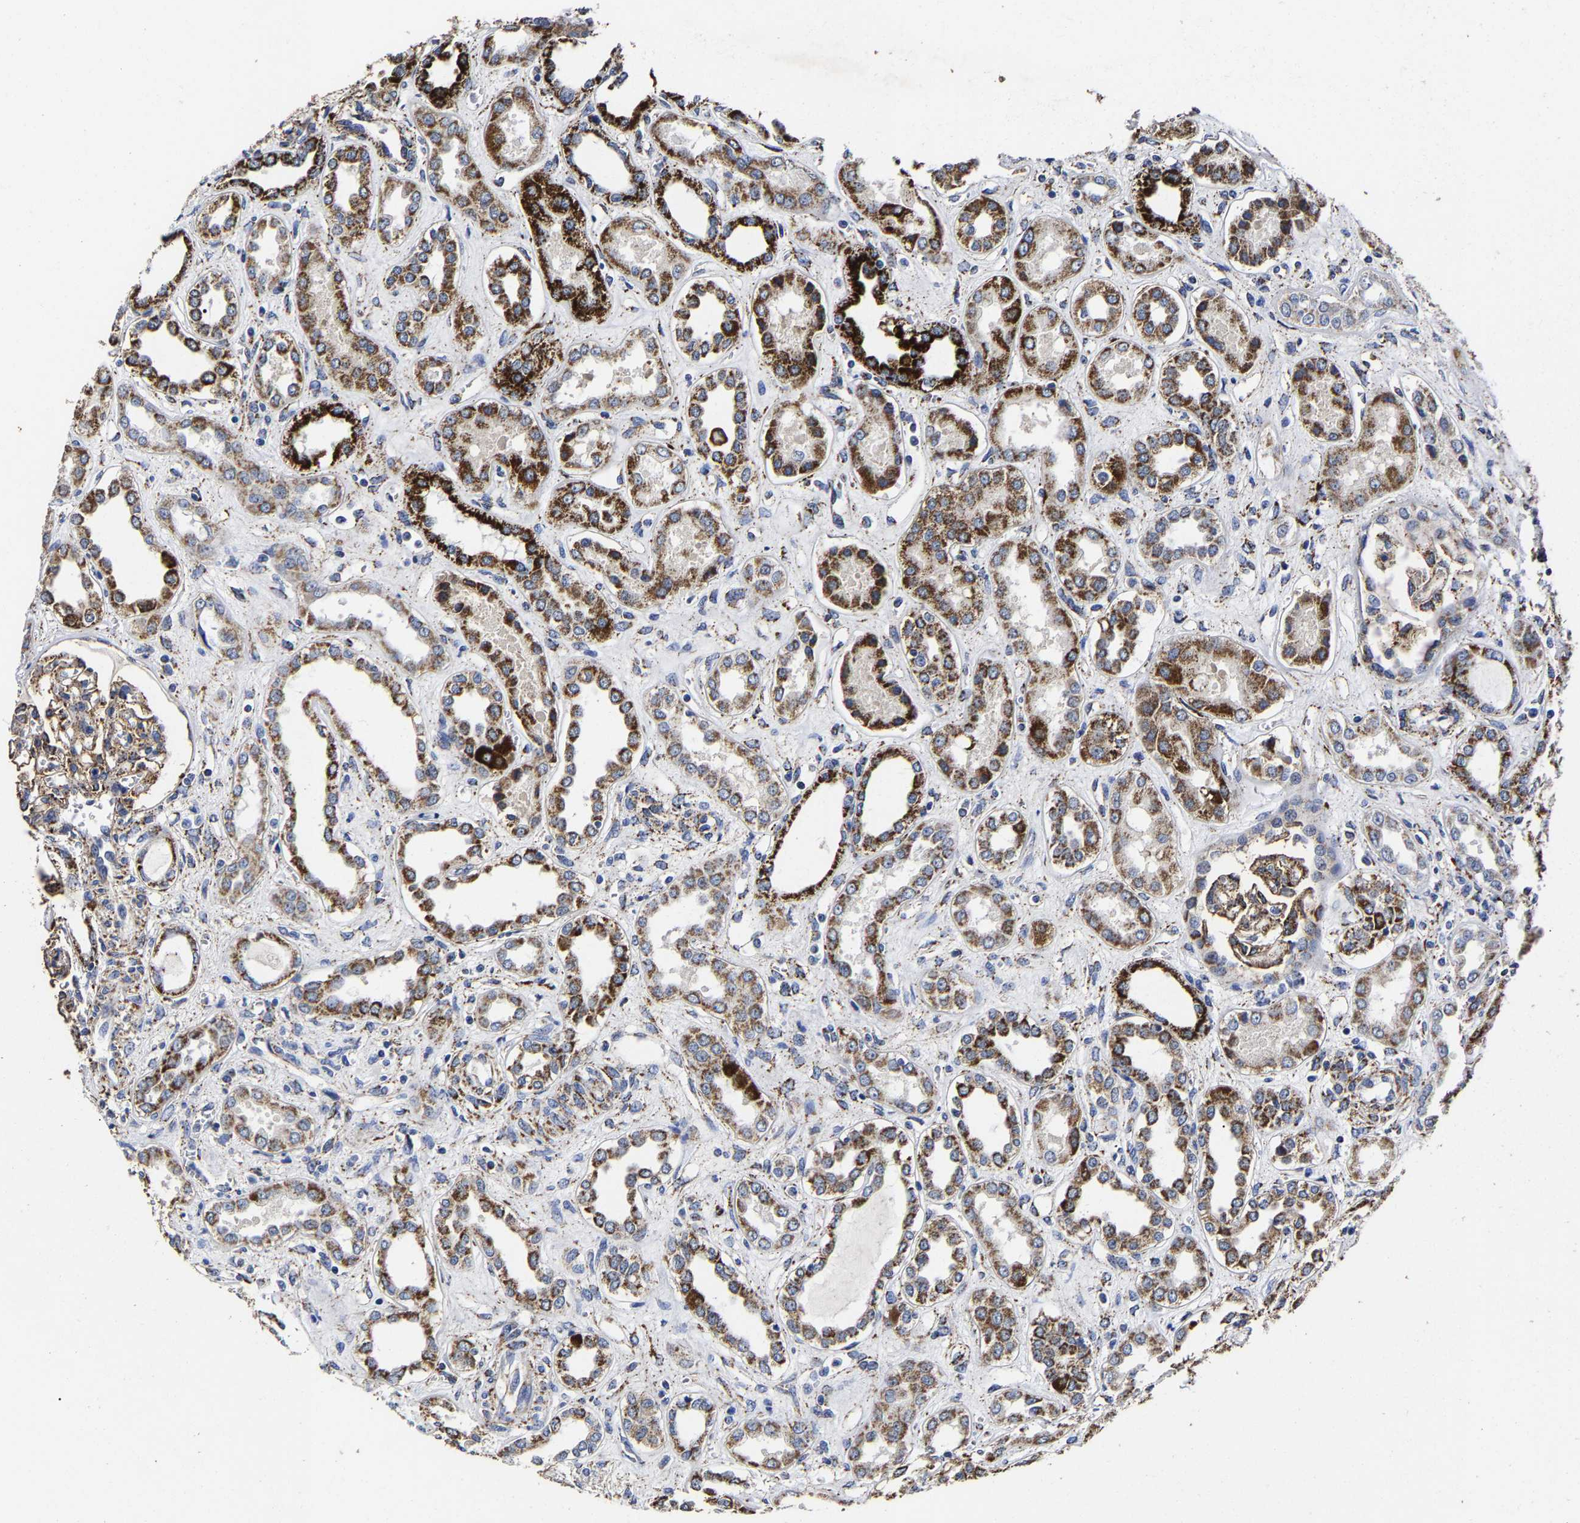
{"staining": {"intensity": "strong", "quantity": "25%-75%", "location": "cytoplasmic/membranous"}, "tissue": "kidney", "cell_type": "Cells in glomeruli", "image_type": "normal", "snomed": [{"axis": "morphology", "description": "Normal tissue, NOS"}, {"axis": "topography", "description": "Kidney"}], "caption": "Kidney was stained to show a protein in brown. There is high levels of strong cytoplasmic/membranous expression in approximately 25%-75% of cells in glomeruli. (brown staining indicates protein expression, while blue staining denotes nuclei).", "gene": "AASS", "patient": {"sex": "male", "age": 59}}